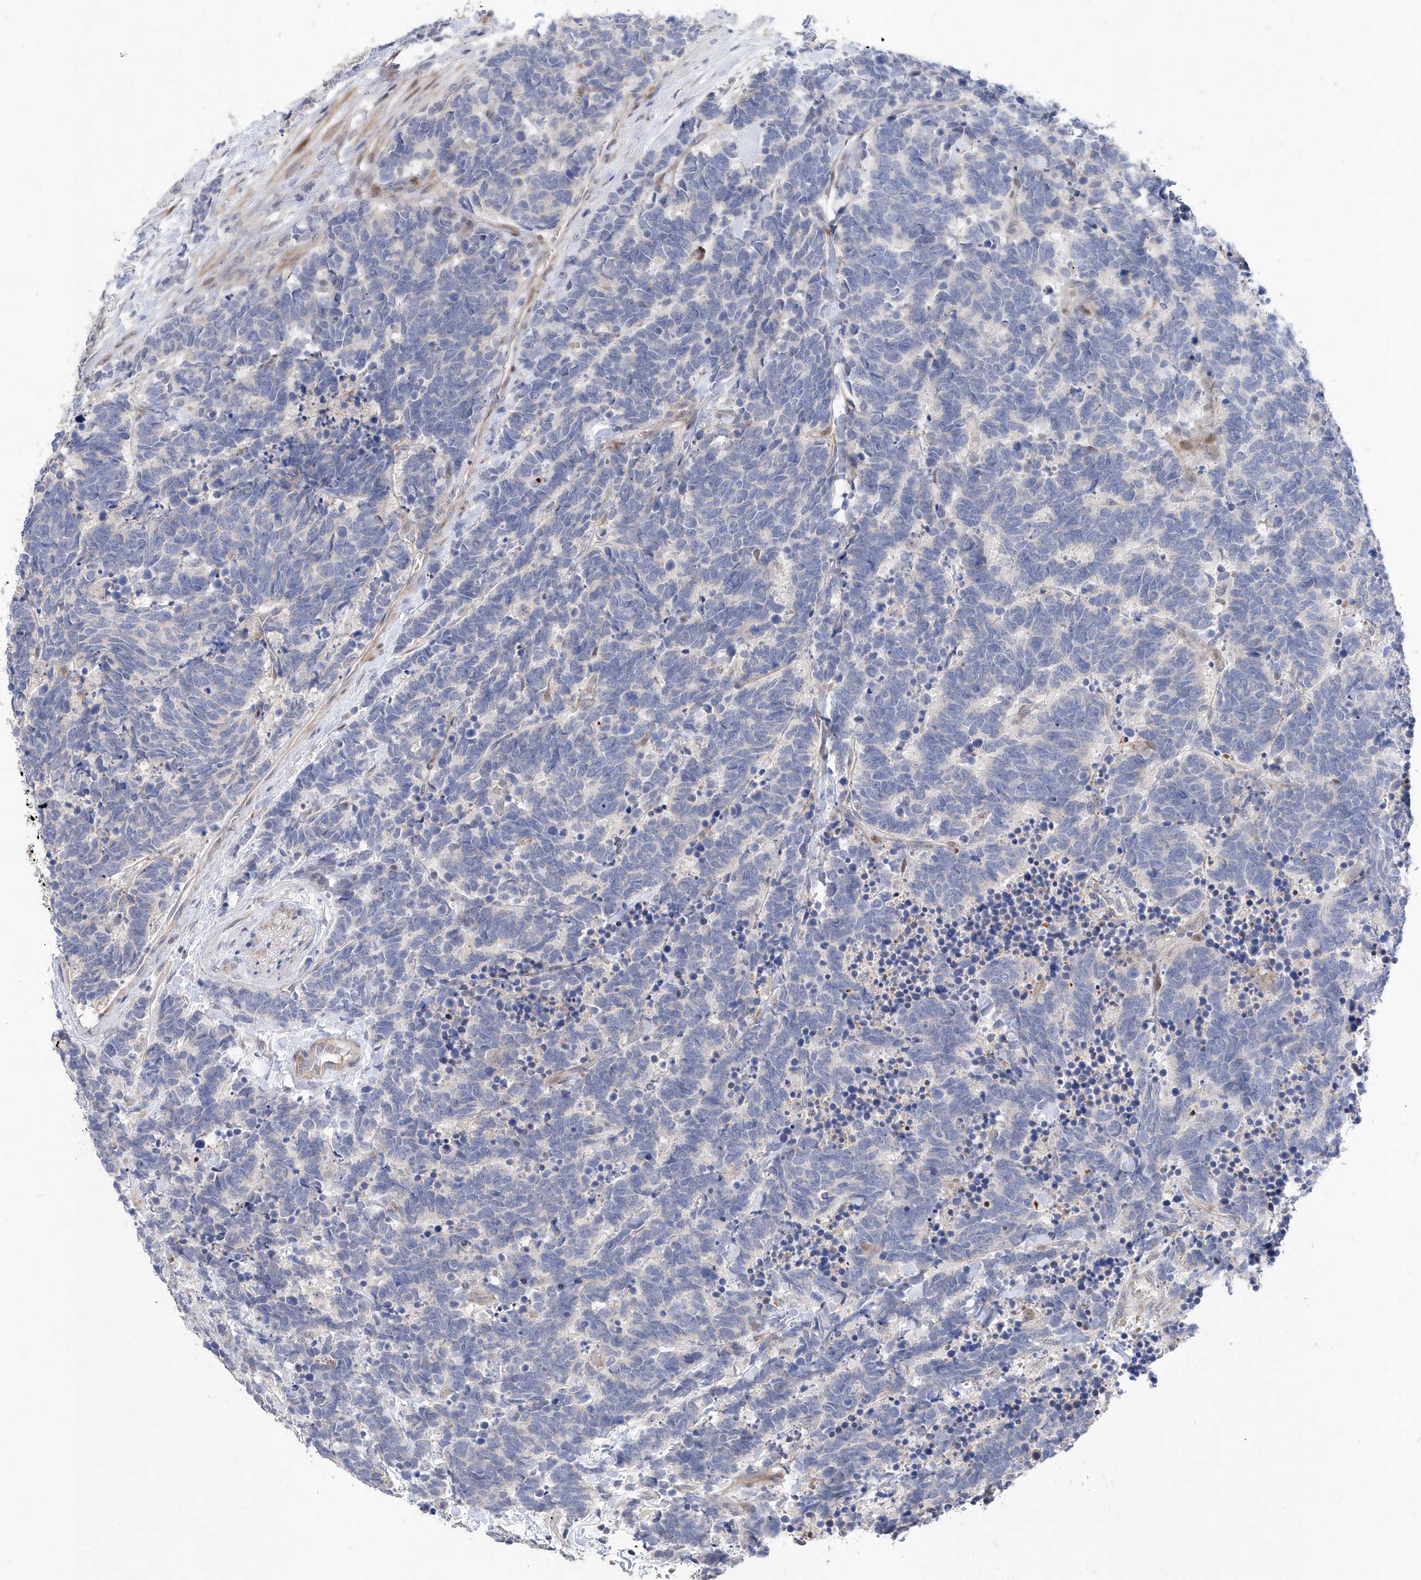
{"staining": {"intensity": "negative", "quantity": "none", "location": "none"}, "tissue": "carcinoid", "cell_type": "Tumor cells", "image_type": "cancer", "snomed": [{"axis": "morphology", "description": "Carcinoma, NOS"}, {"axis": "morphology", "description": "Carcinoid, malignant, NOS"}, {"axis": "topography", "description": "Urinary bladder"}], "caption": "Carcinoid was stained to show a protein in brown. There is no significant positivity in tumor cells. (DAB (3,3'-diaminobenzidine) immunohistochemistry, high magnification).", "gene": "FUCA2", "patient": {"sex": "male", "age": 57}}